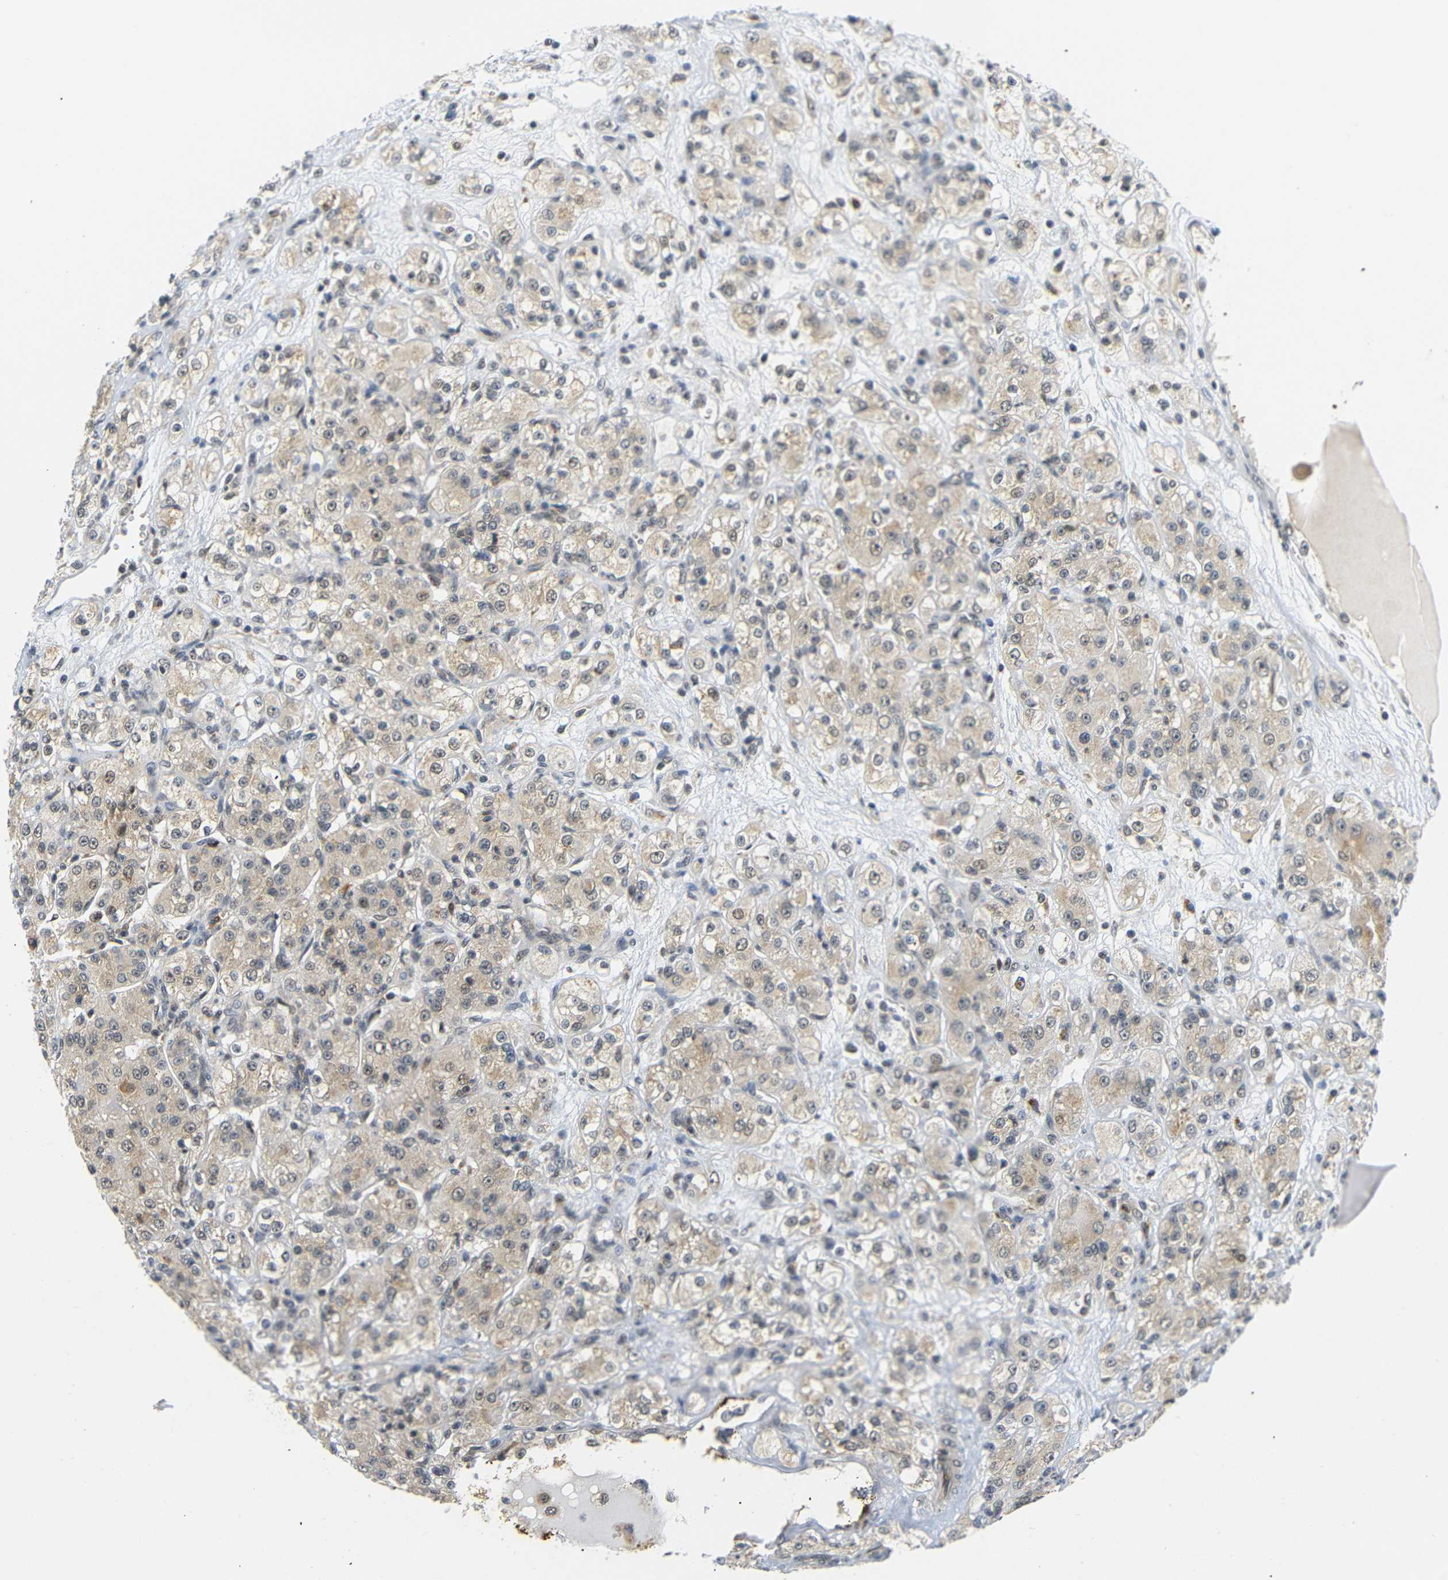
{"staining": {"intensity": "weak", "quantity": ">75%", "location": "cytoplasmic/membranous"}, "tissue": "renal cancer", "cell_type": "Tumor cells", "image_type": "cancer", "snomed": [{"axis": "morphology", "description": "Normal tissue, NOS"}, {"axis": "morphology", "description": "Adenocarcinoma, NOS"}, {"axis": "topography", "description": "Kidney"}], "caption": "DAB (3,3'-diaminobenzidine) immunohistochemical staining of human adenocarcinoma (renal) displays weak cytoplasmic/membranous protein staining in approximately >75% of tumor cells.", "gene": "GJA5", "patient": {"sex": "male", "age": 61}}